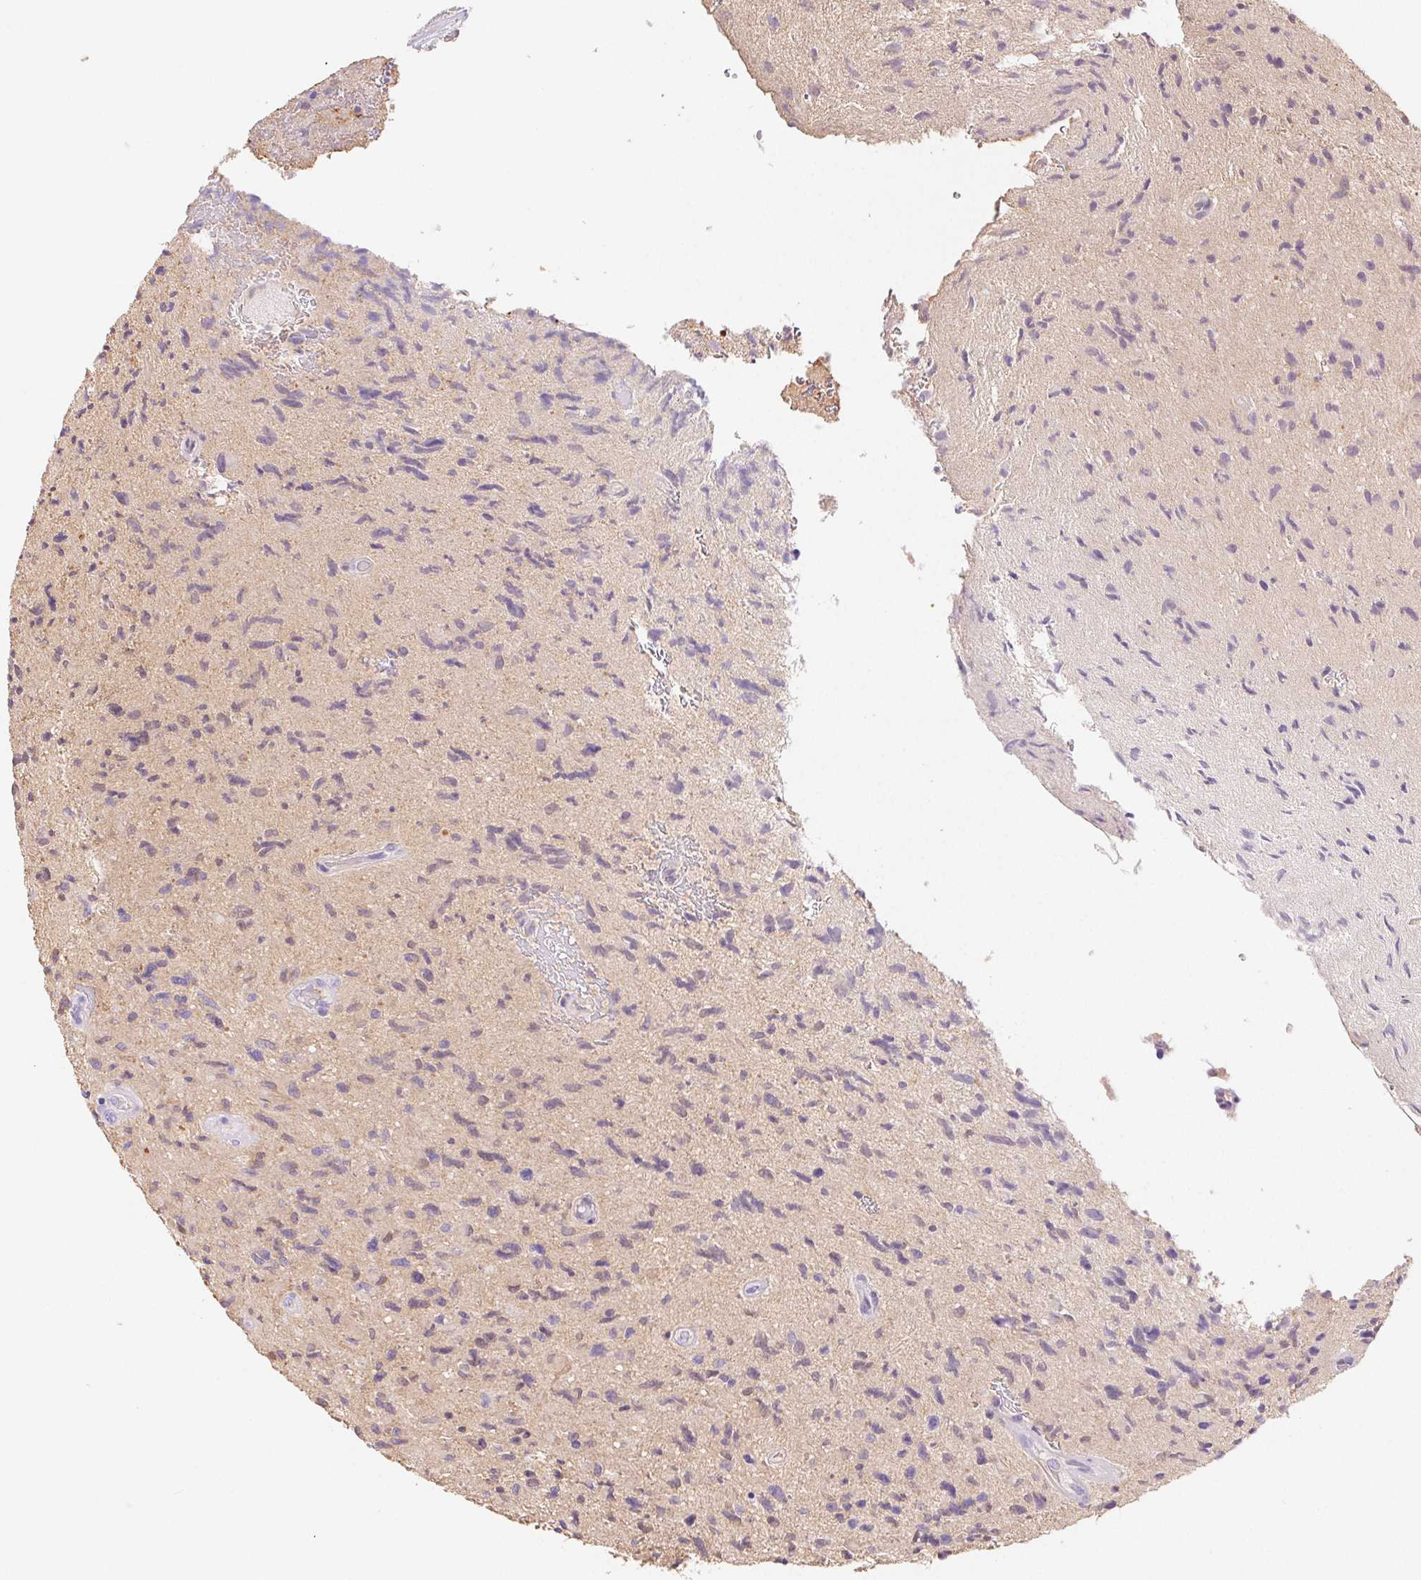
{"staining": {"intensity": "negative", "quantity": "none", "location": "none"}, "tissue": "glioma", "cell_type": "Tumor cells", "image_type": "cancer", "snomed": [{"axis": "morphology", "description": "Glioma, malignant, High grade"}, {"axis": "topography", "description": "Brain"}], "caption": "High power microscopy photomicrograph of an IHC photomicrograph of high-grade glioma (malignant), revealing no significant positivity in tumor cells.", "gene": "PNLIP", "patient": {"sex": "male", "age": 54}}